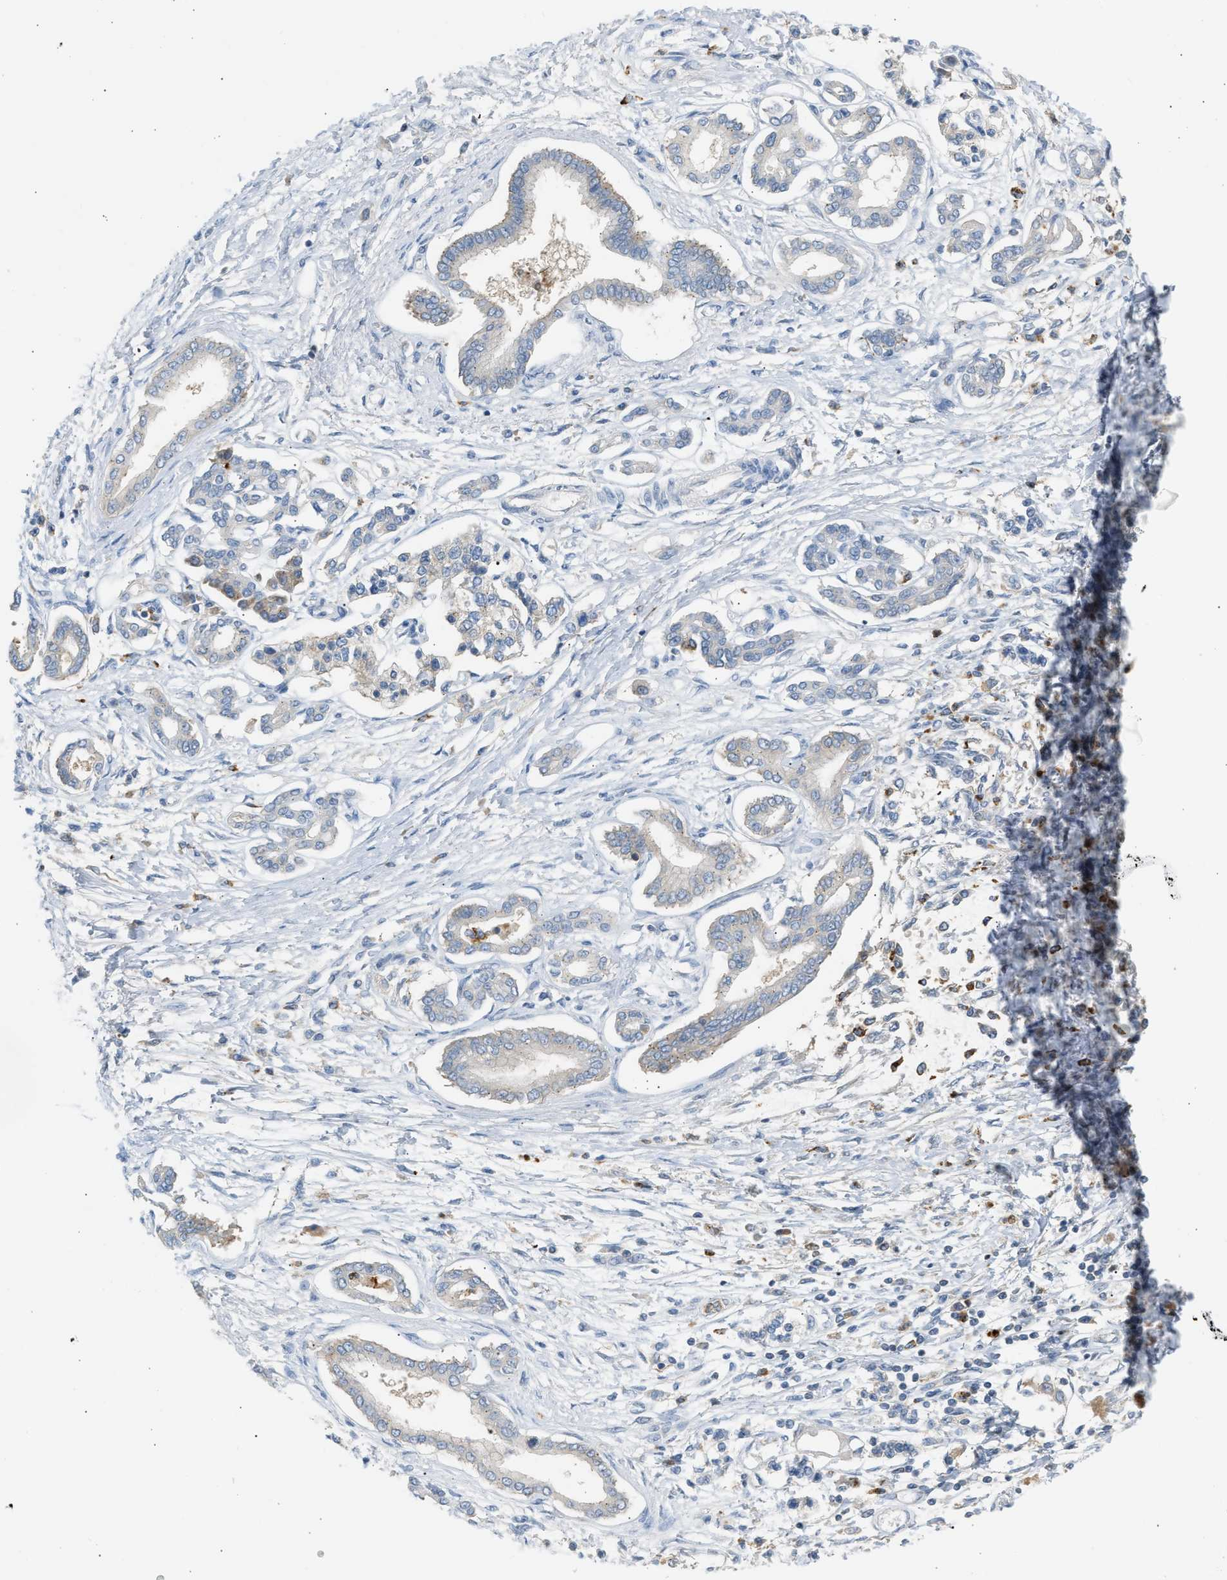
{"staining": {"intensity": "negative", "quantity": "none", "location": "none"}, "tissue": "pancreatic cancer", "cell_type": "Tumor cells", "image_type": "cancer", "snomed": [{"axis": "morphology", "description": "Adenocarcinoma, NOS"}, {"axis": "topography", "description": "Pancreas"}], "caption": "Tumor cells are negative for protein expression in human pancreatic cancer.", "gene": "TRIM50", "patient": {"sex": "male", "age": 56}}